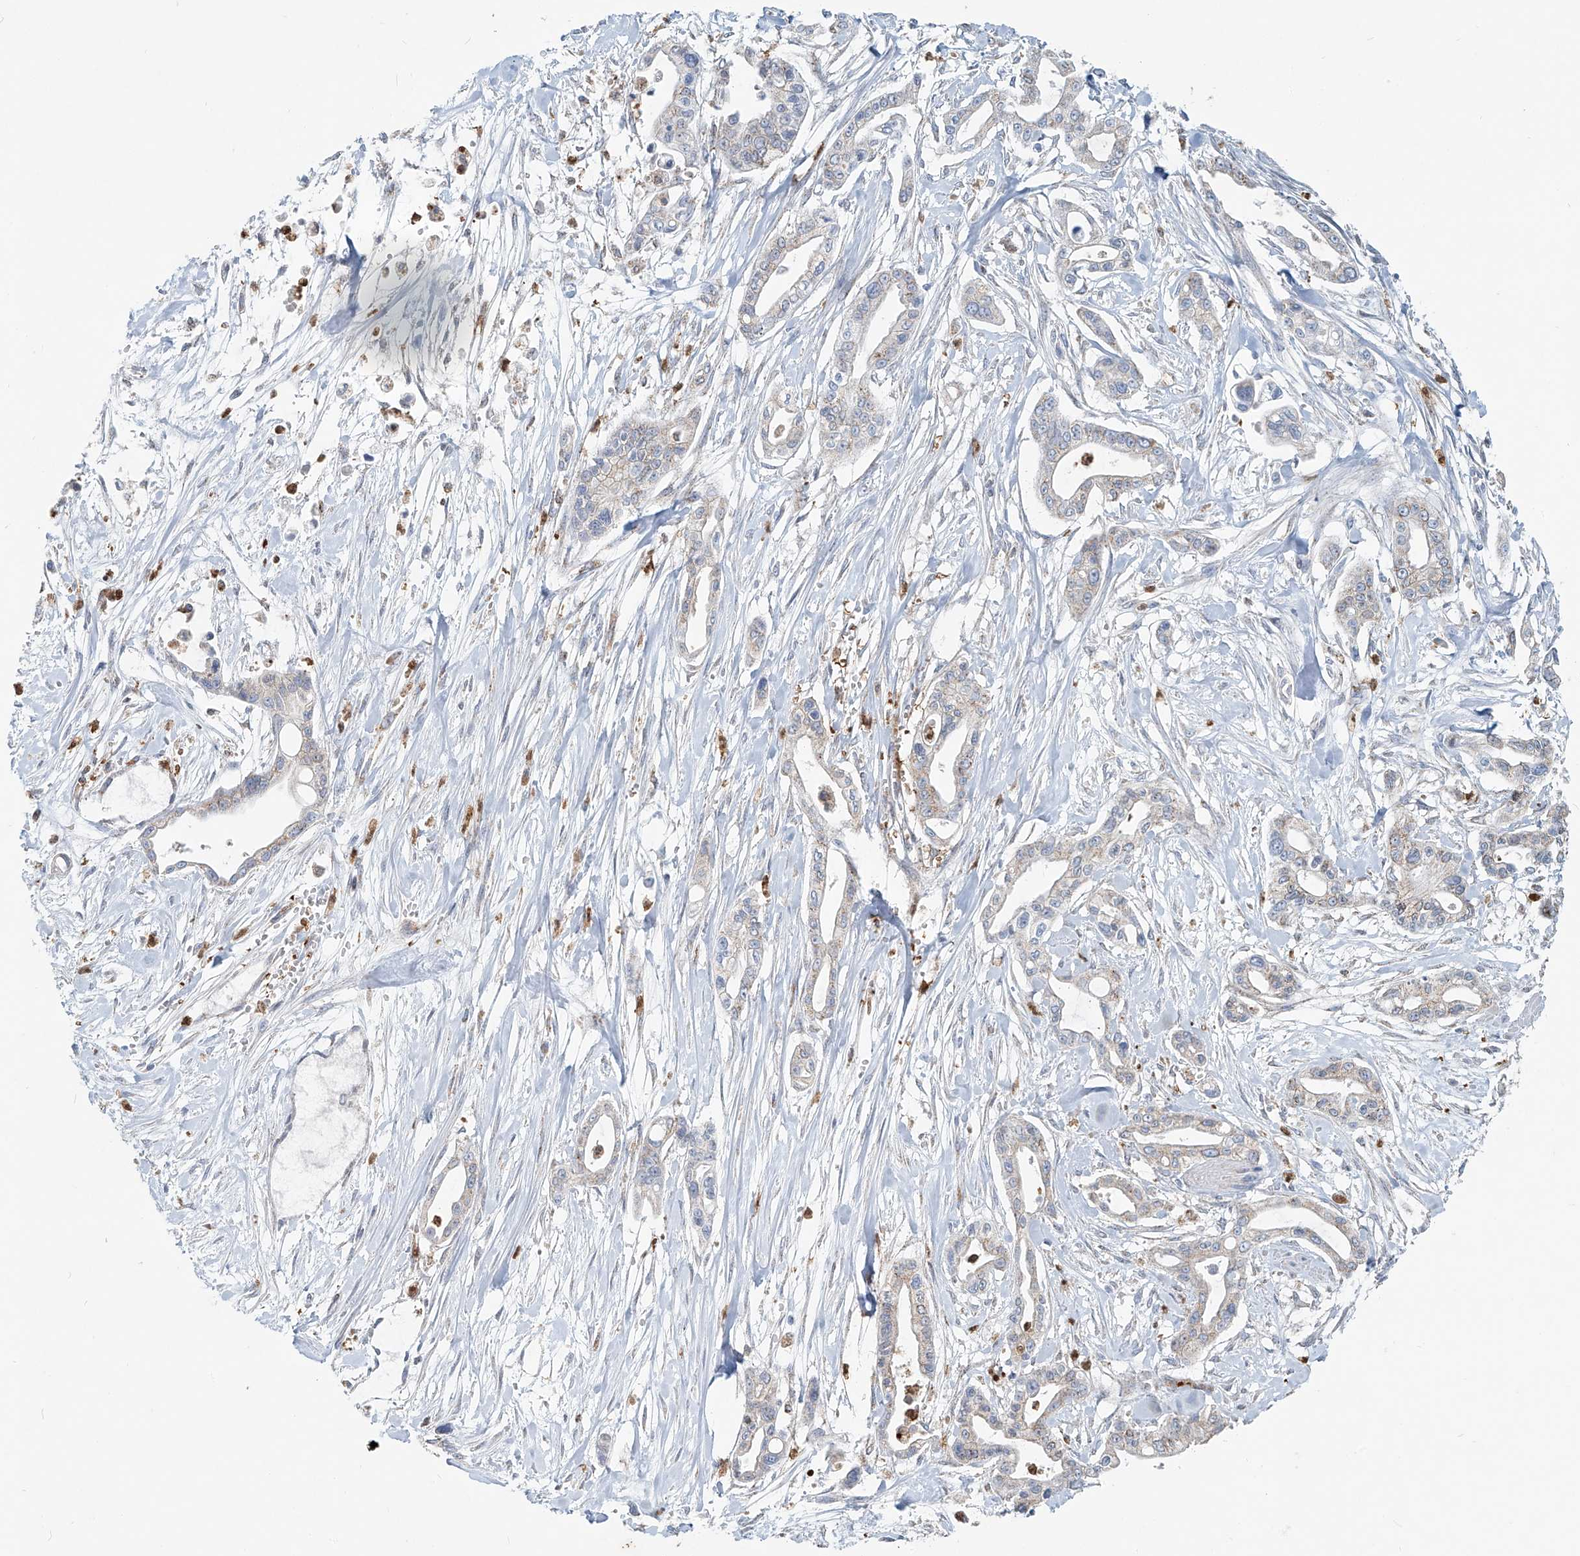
{"staining": {"intensity": "weak", "quantity": ">75%", "location": "cytoplasmic/membranous"}, "tissue": "pancreatic cancer", "cell_type": "Tumor cells", "image_type": "cancer", "snomed": [{"axis": "morphology", "description": "Adenocarcinoma, NOS"}, {"axis": "topography", "description": "Pancreas"}], "caption": "This image displays immunohistochemistry staining of human pancreatic adenocarcinoma, with low weak cytoplasmic/membranous positivity in approximately >75% of tumor cells.", "gene": "PTPRA", "patient": {"sex": "male", "age": 68}}